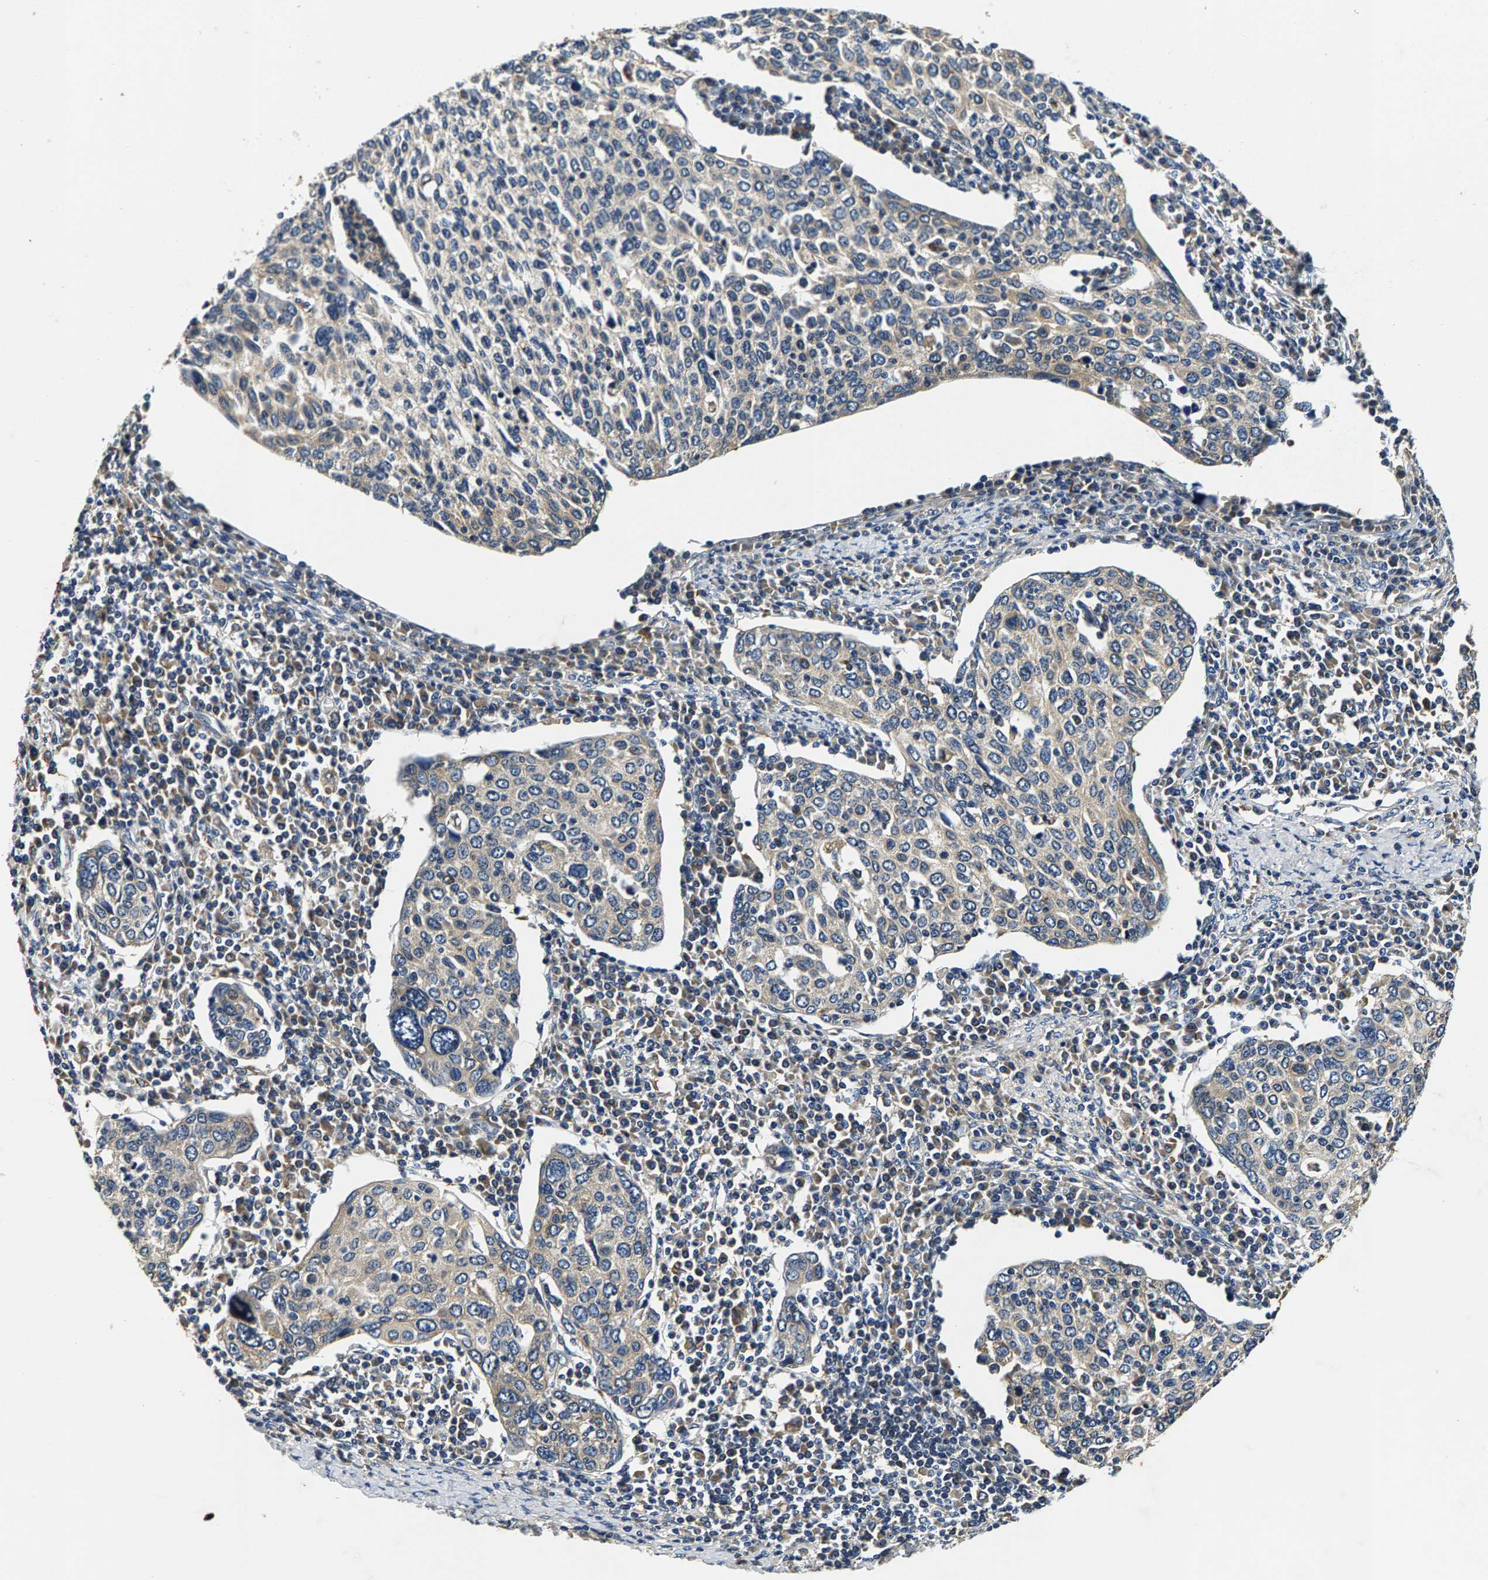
{"staining": {"intensity": "negative", "quantity": "none", "location": "none"}, "tissue": "cervical cancer", "cell_type": "Tumor cells", "image_type": "cancer", "snomed": [{"axis": "morphology", "description": "Squamous cell carcinoma, NOS"}, {"axis": "topography", "description": "Cervix"}], "caption": "The micrograph displays no significant expression in tumor cells of cervical cancer.", "gene": "PI4KB", "patient": {"sex": "female", "age": 40}}